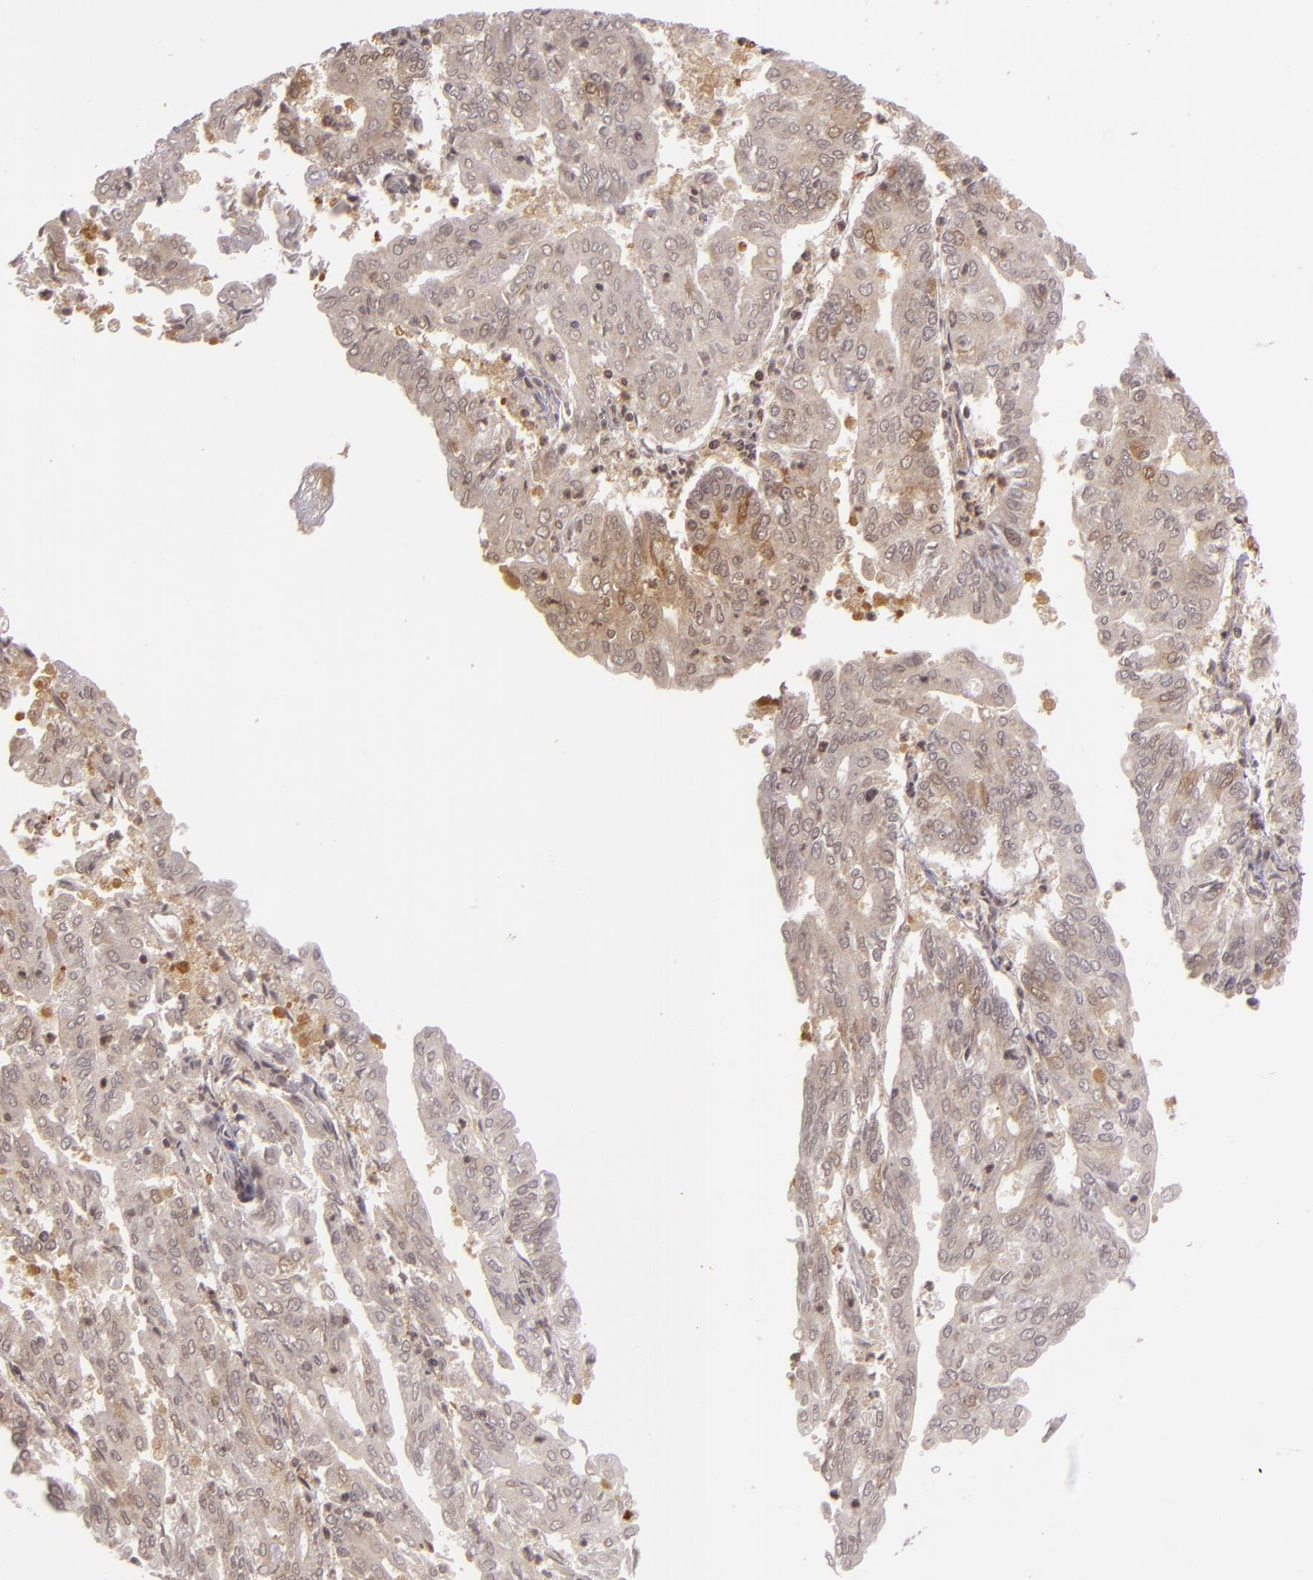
{"staining": {"intensity": "moderate", "quantity": ">75%", "location": "cytoplasmic/membranous"}, "tissue": "endometrial cancer", "cell_type": "Tumor cells", "image_type": "cancer", "snomed": [{"axis": "morphology", "description": "Adenocarcinoma, NOS"}, {"axis": "topography", "description": "Endometrium"}], "caption": "Adenocarcinoma (endometrial) stained with immunohistochemistry (IHC) exhibits moderate cytoplasmic/membranous expression in about >75% of tumor cells. (IHC, brightfield microscopy, high magnification).", "gene": "ZBTB33", "patient": {"sex": "female", "age": 79}}